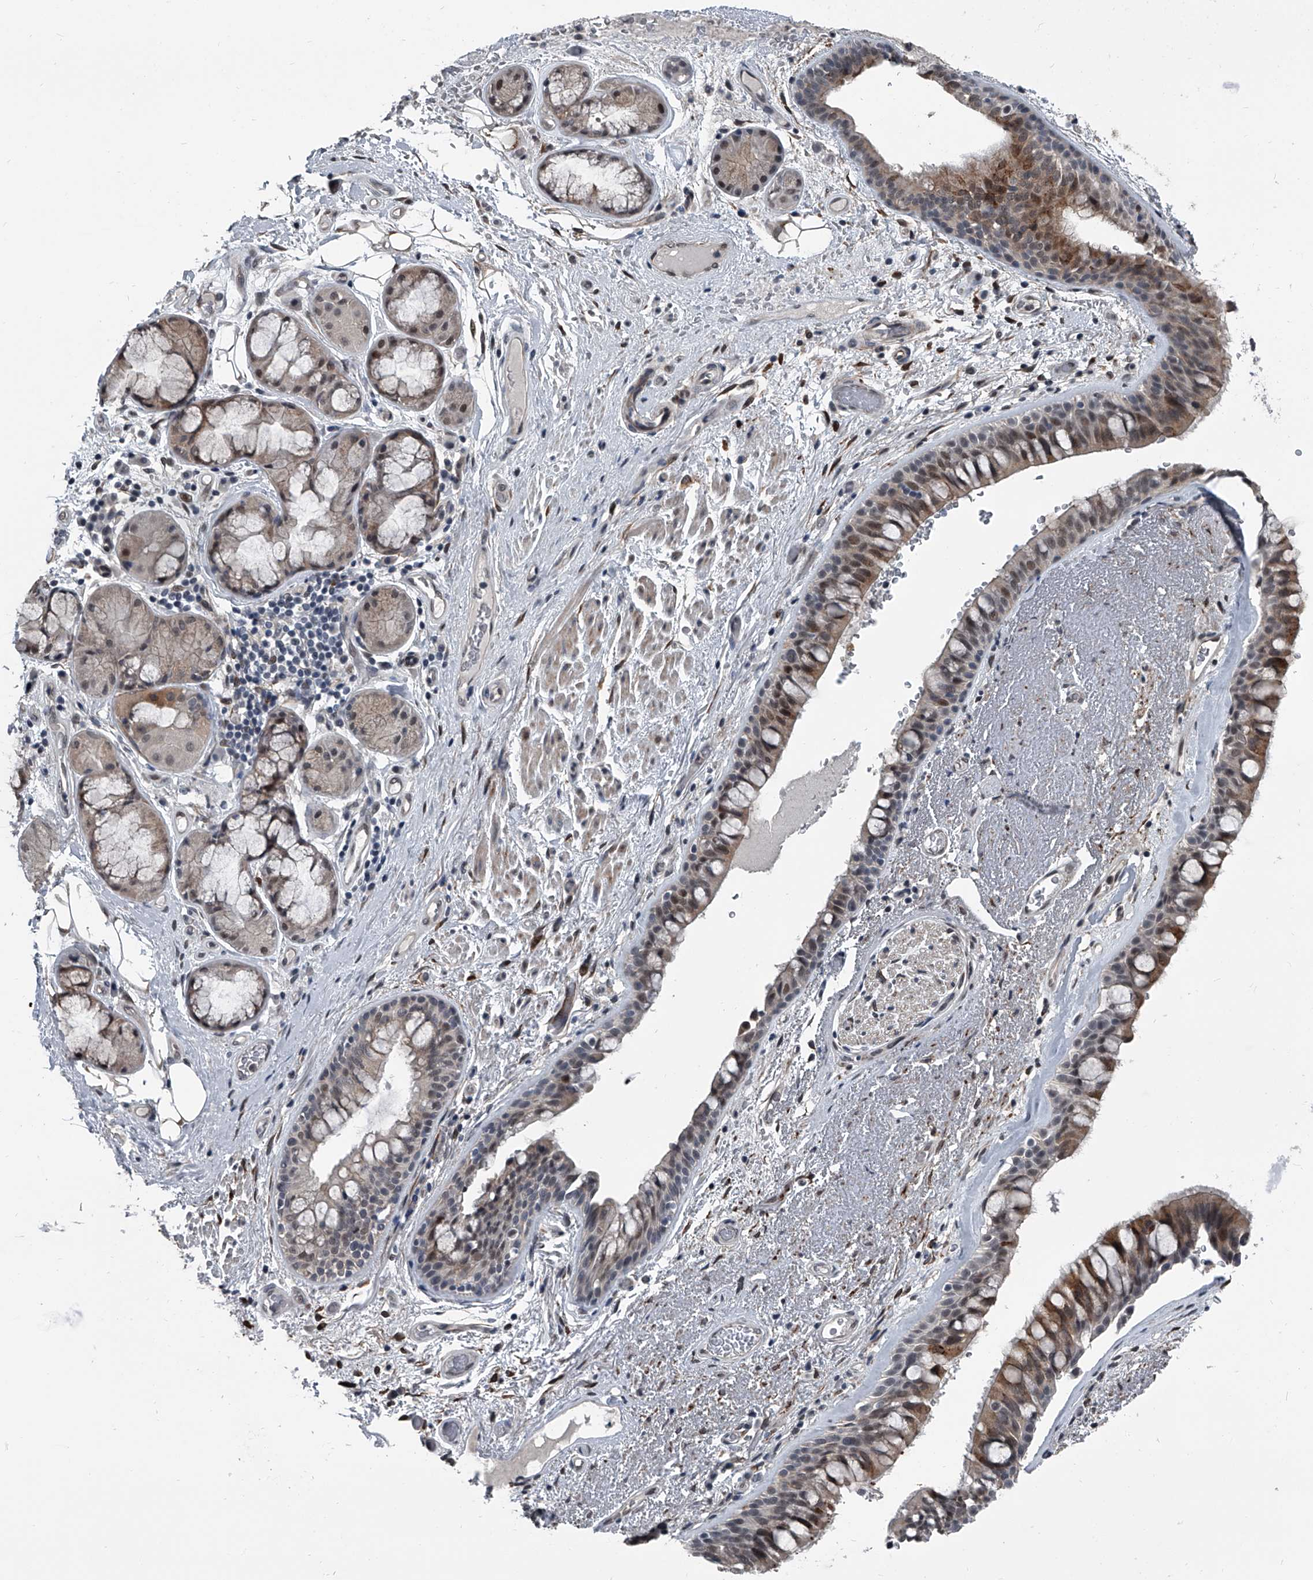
{"staining": {"intensity": "moderate", "quantity": "25%-75%", "location": "cytoplasmic/membranous,nuclear"}, "tissue": "bronchus", "cell_type": "Respiratory epithelial cells", "image_type": "normal", "snomed": [{"axis": "morphology", "description": "Normal tissue, NOS"}, {"axis": "morphology", "description": "Squamous cell carcinoma, NOS"}, {"axis": "topography", "description": "Lymph node"}, {"axis": "topography", "description": "Bronchus"}, {"axis": "topography", "description": "Lung"}], "caption": "This histopathology image shows IHC staining of normal bronchus, with medium moderate cytoplasmic/membranous,nuclear positivity in approximately 25%-75% of respiratory epithelial cells.", "gene": "MEN1", "patient": {"sex": "male", "age": 66}}